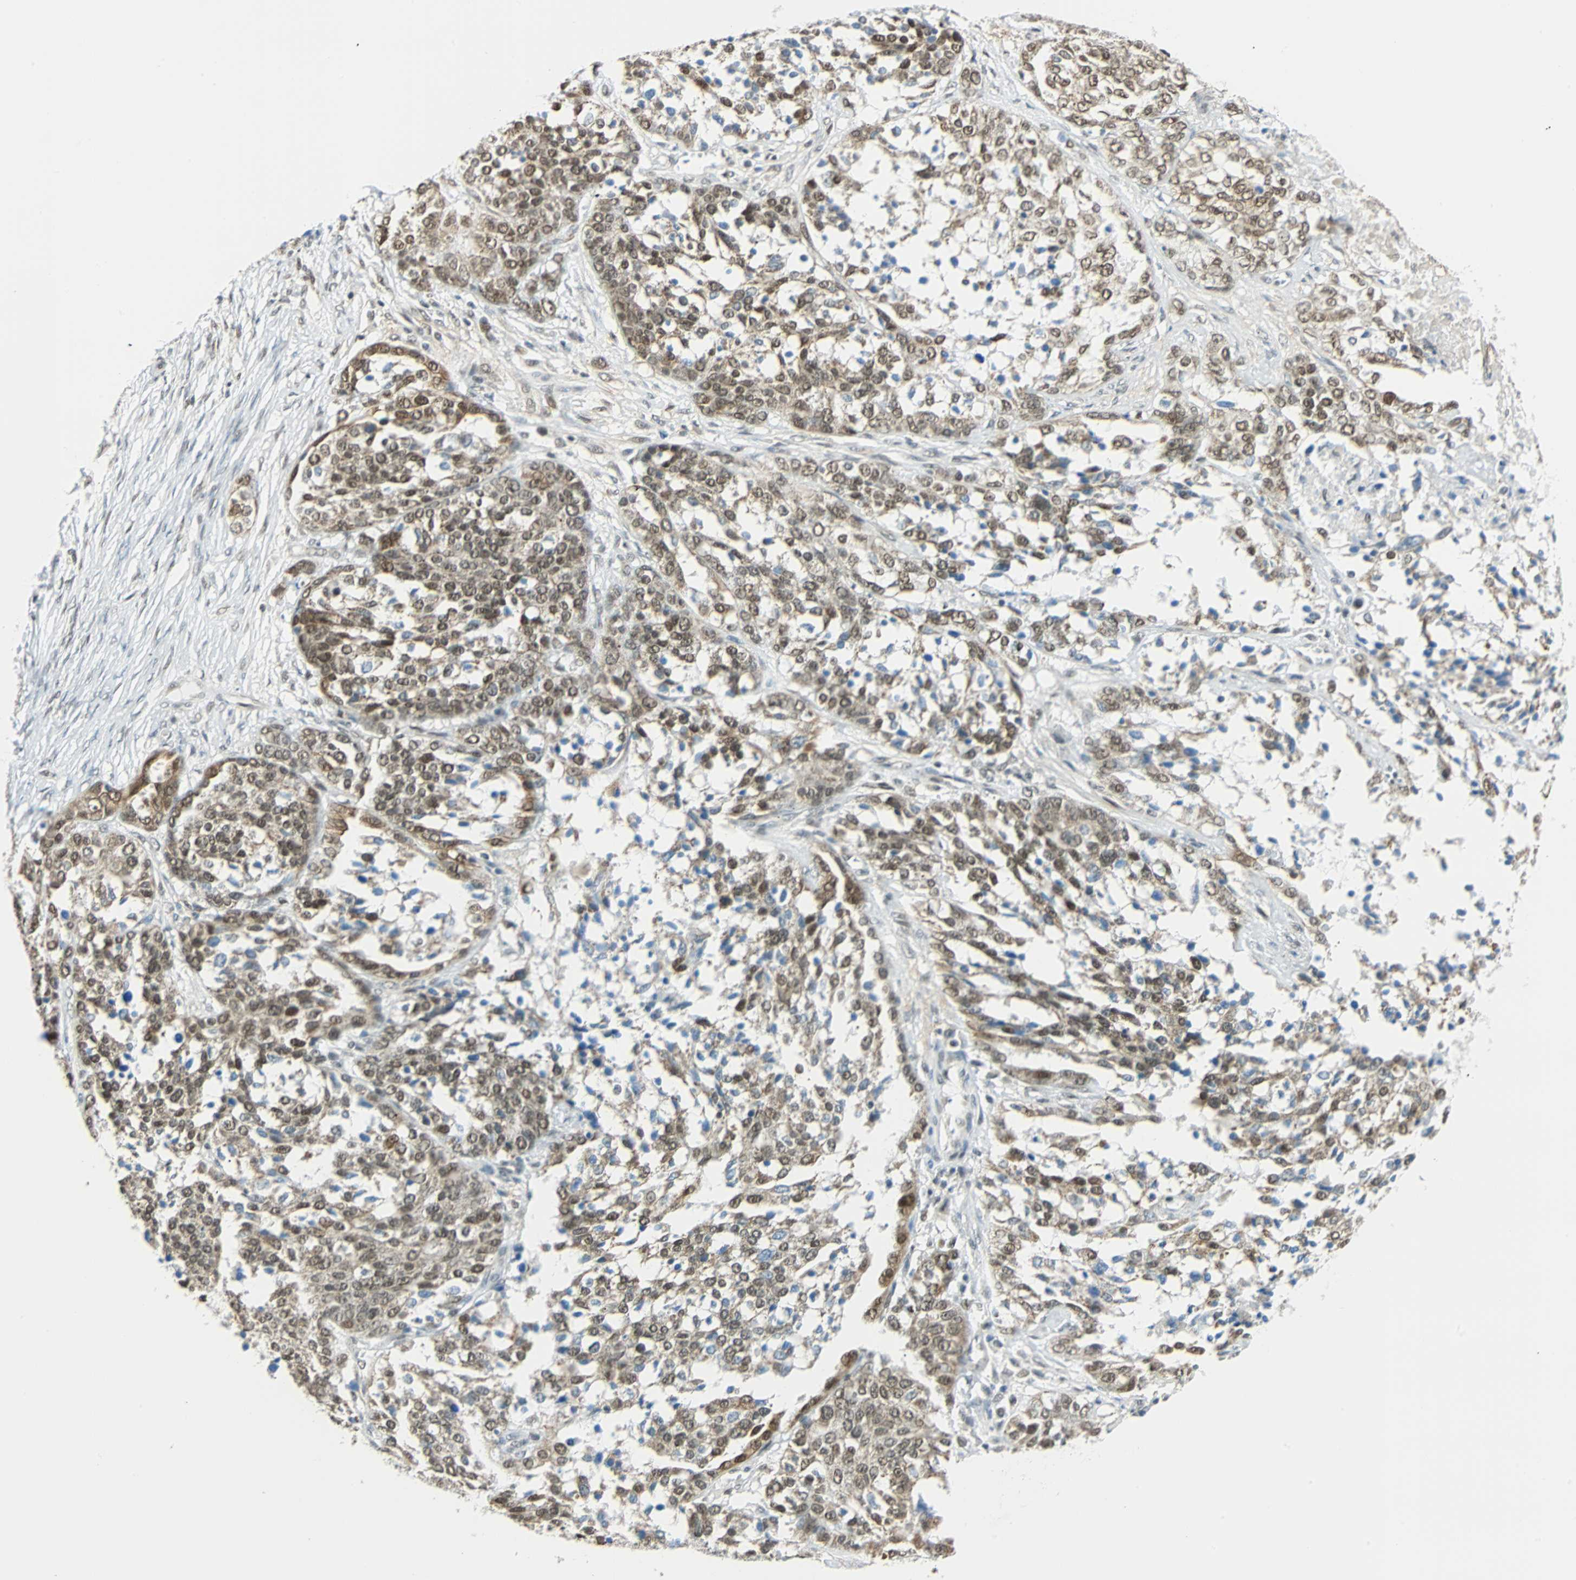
{"staining": {"intensity": "moderate", "quantity": ">75%", "location": "nuclear"}, "tissue": "ovarian cancer", "cell_type": "Tumor cells", "image_type": "cancer", "snomed": [{"axis": "morphology", "description": "Cystadenocarcinoma, serous, NOS"}, {"axis": "topography", "description": "Ovary"}], "caption": "Moderate nuclear positivity for a protein is identified in approximately >75% of tumor cells of ovarian cancer (serous cystadenocarcinoma) using IHC.", "gene": "NELFE", "patient": {"sex": "female", "age": 44}}